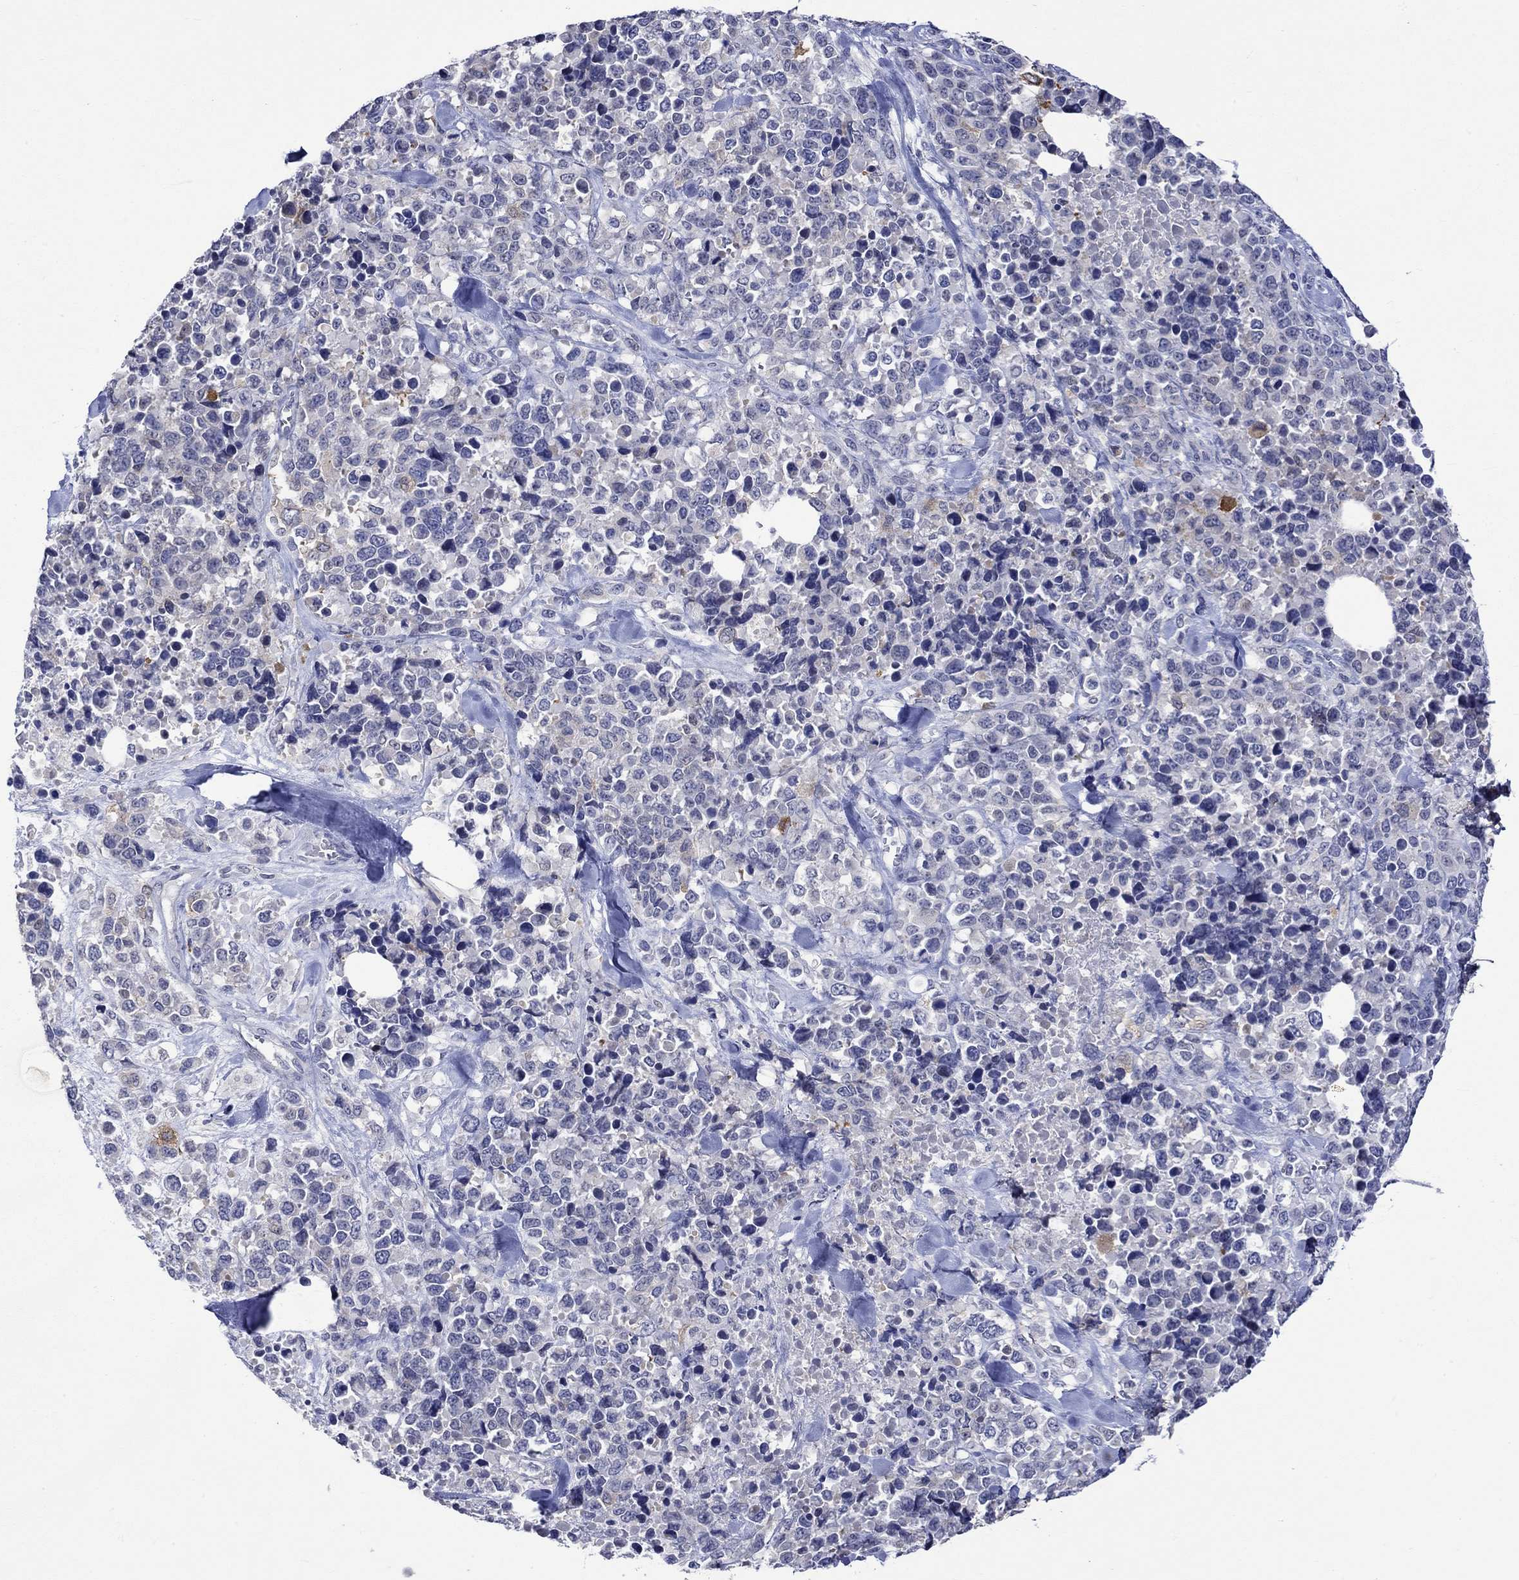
{"staining": {"intensity": "weak", "quantity": "<25%", "location": "cytoplasmic/membranous"}, "tissue": "melanoma", "cell_type": "Tumor cells", "image_type": "cancer", "snomed": [{"axis": "morphology", "description": "Malignant melanoma, Metastatic site"}, {"axis": "topography", "description": "Skin"}], "caption": "There is no significant positivity in tumor cells of melanoma. (DAB (3,3'-diaminobenzidine) immunohistochemistry with hematoxylin counter stain).", "gene": "CRYAB", "patient": {"sex": "male", "age": 84}}